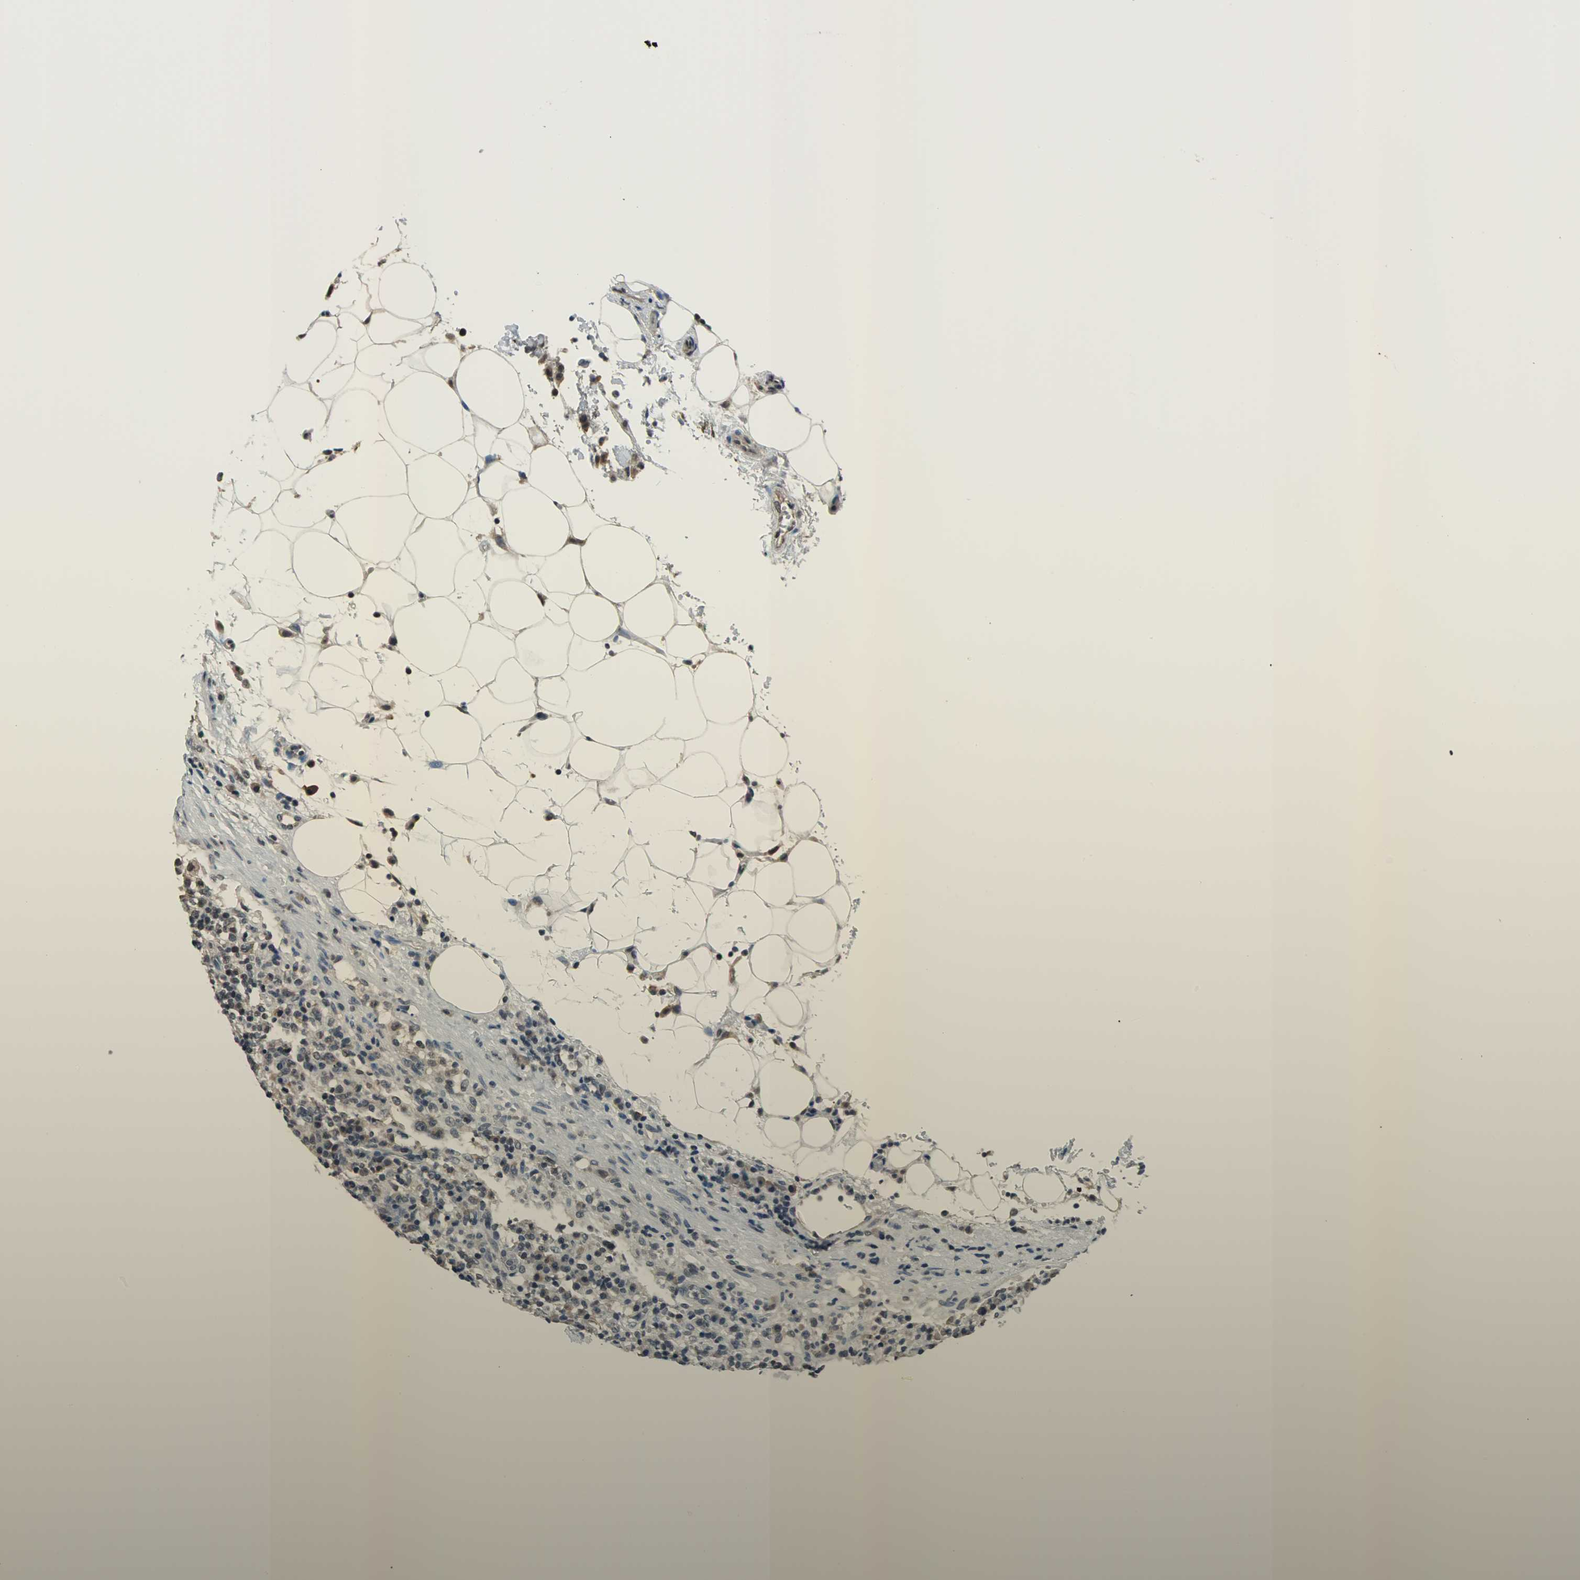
{"staining": {"intensity": "moderate", "quantity": "25%-75%", "location": "cytoplasmic/membranous,nuclear"}, "tissue": "lymphoma", "cell_type": "Tumor cells", "image_type": "cancer", "snomed": [{"axis": "morphology", "description": "Hodgkin's disease, NOS"}, {"axis": "topography", "description": "Lymph node"}], "caption": "Protein positivity by immunohistochemistry (IHC) exhibits moderate cytoplasmic/membranous and nuclear expression in about 25%-75% of tumor cells in Hodgkin's disease.", "gene": "REST", "patient": {"sex": "male", "age": 65}}